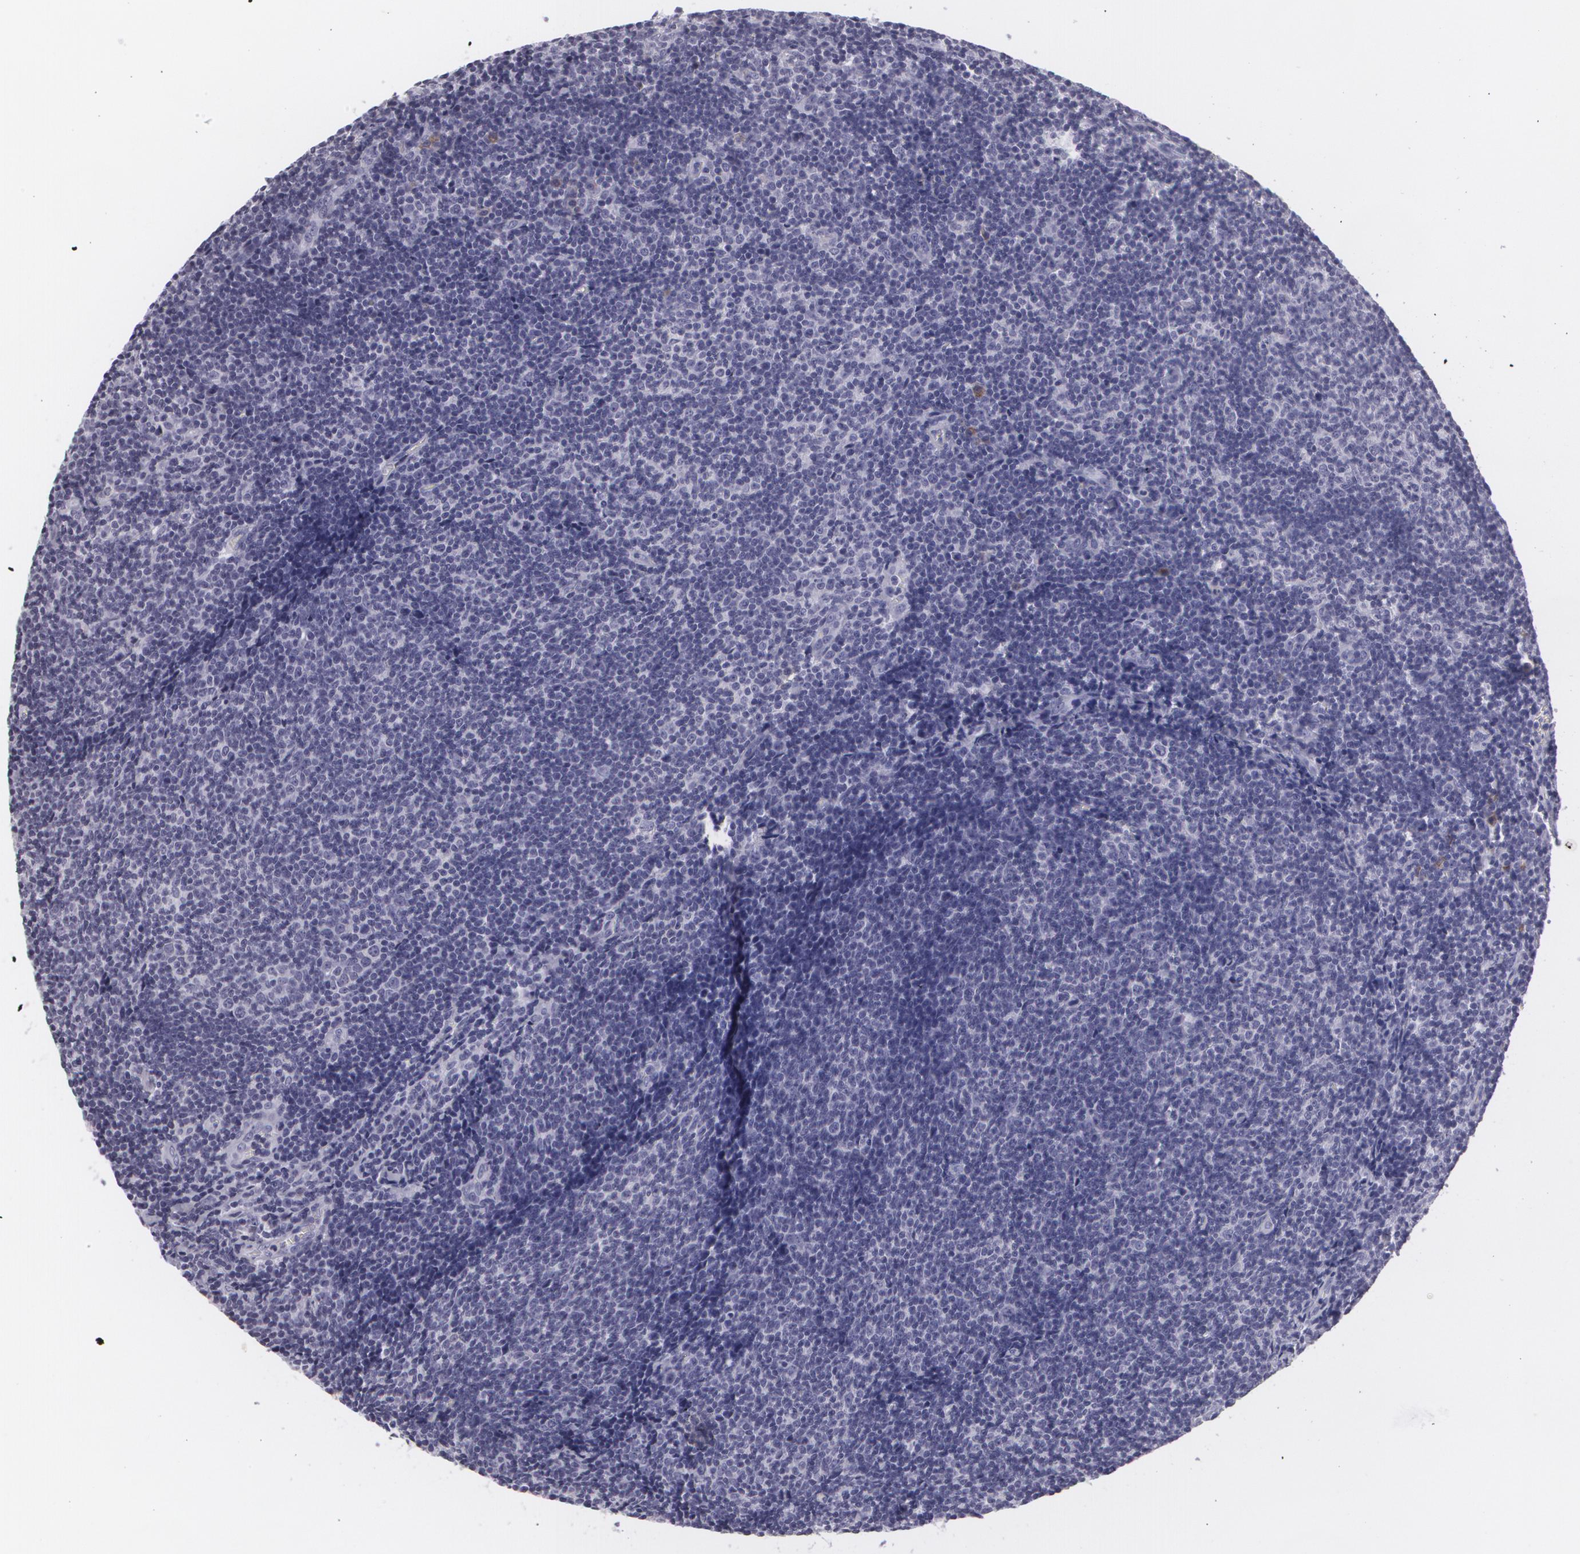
{"staining": {"intensity": "negative", "quantity": "none", "location": "none"}, "tissue": "lymphoma", "cell_type": "Tumor cells", "image_type": "cancer", "snomed": [{"axis": "morphology", "description": "Malignant lymphoma, non-Hodgkin's type, Low grade"}, {"axis": "topography", "description": "Lymph node"}], "caption": "This is a photomicrograph of IHC staining of lymphoma, which shows no staining in tumor cells.", "gene": "MAP2", "patient": {"sex": "male", "age": 49}}